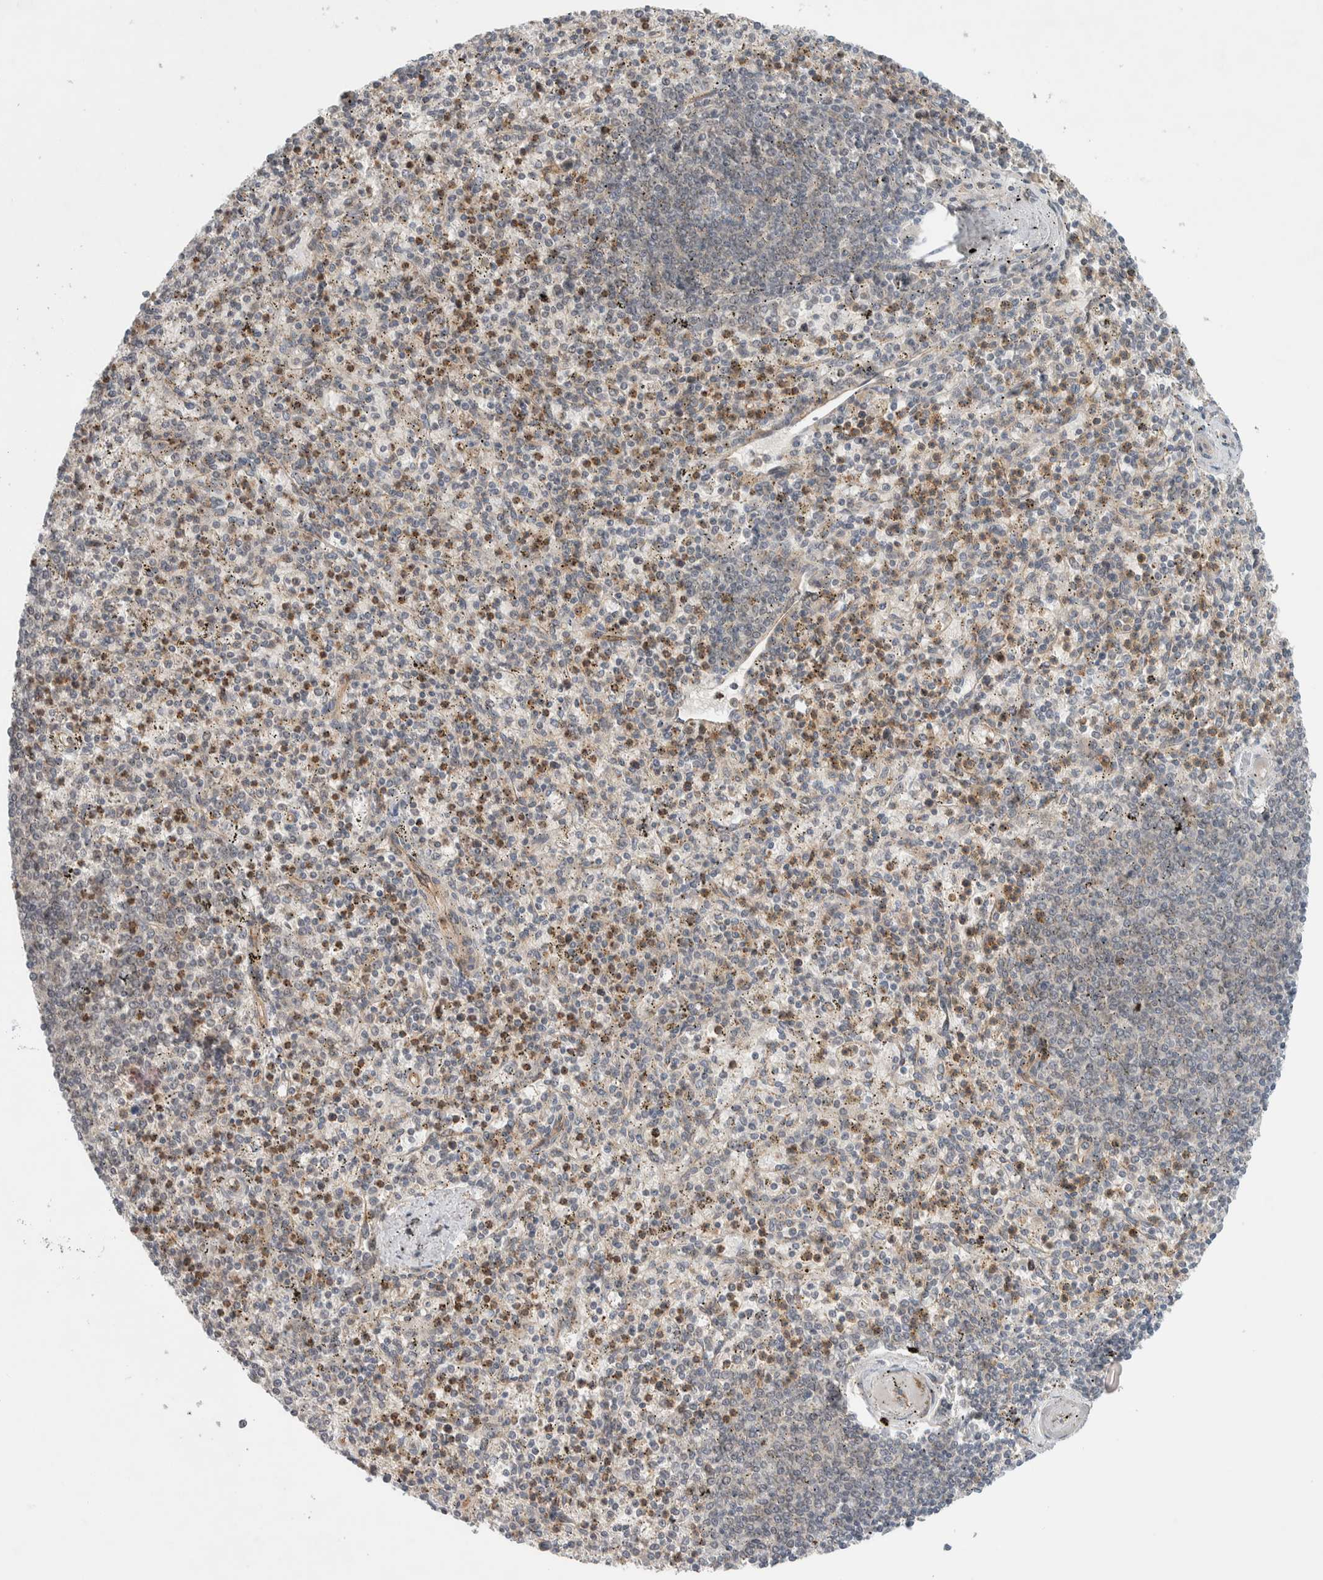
{"staining": {"intensity": "moderate", "quantity": "25%-75%", "location": "cytoplasmic/membranous"}, "tissue": "spleen", "cell_type": "Cells in red pulp", "image_type": "normal", "snomed": [{"axis": "morphology", "description": "Normal tissue, NOS"}, {"axis": "topography", "description": "Spleen"}], "caption": "This photomicrograph reveals immunohistochemistry (IHC) staining of unremarkable human spleen, with medium moderate cytoplasmic/membranous staining in approximately 25%-75% of cells in red pulp.", "gene": "DEPTOR", "patient": {"sex": "male", "age": 72}}